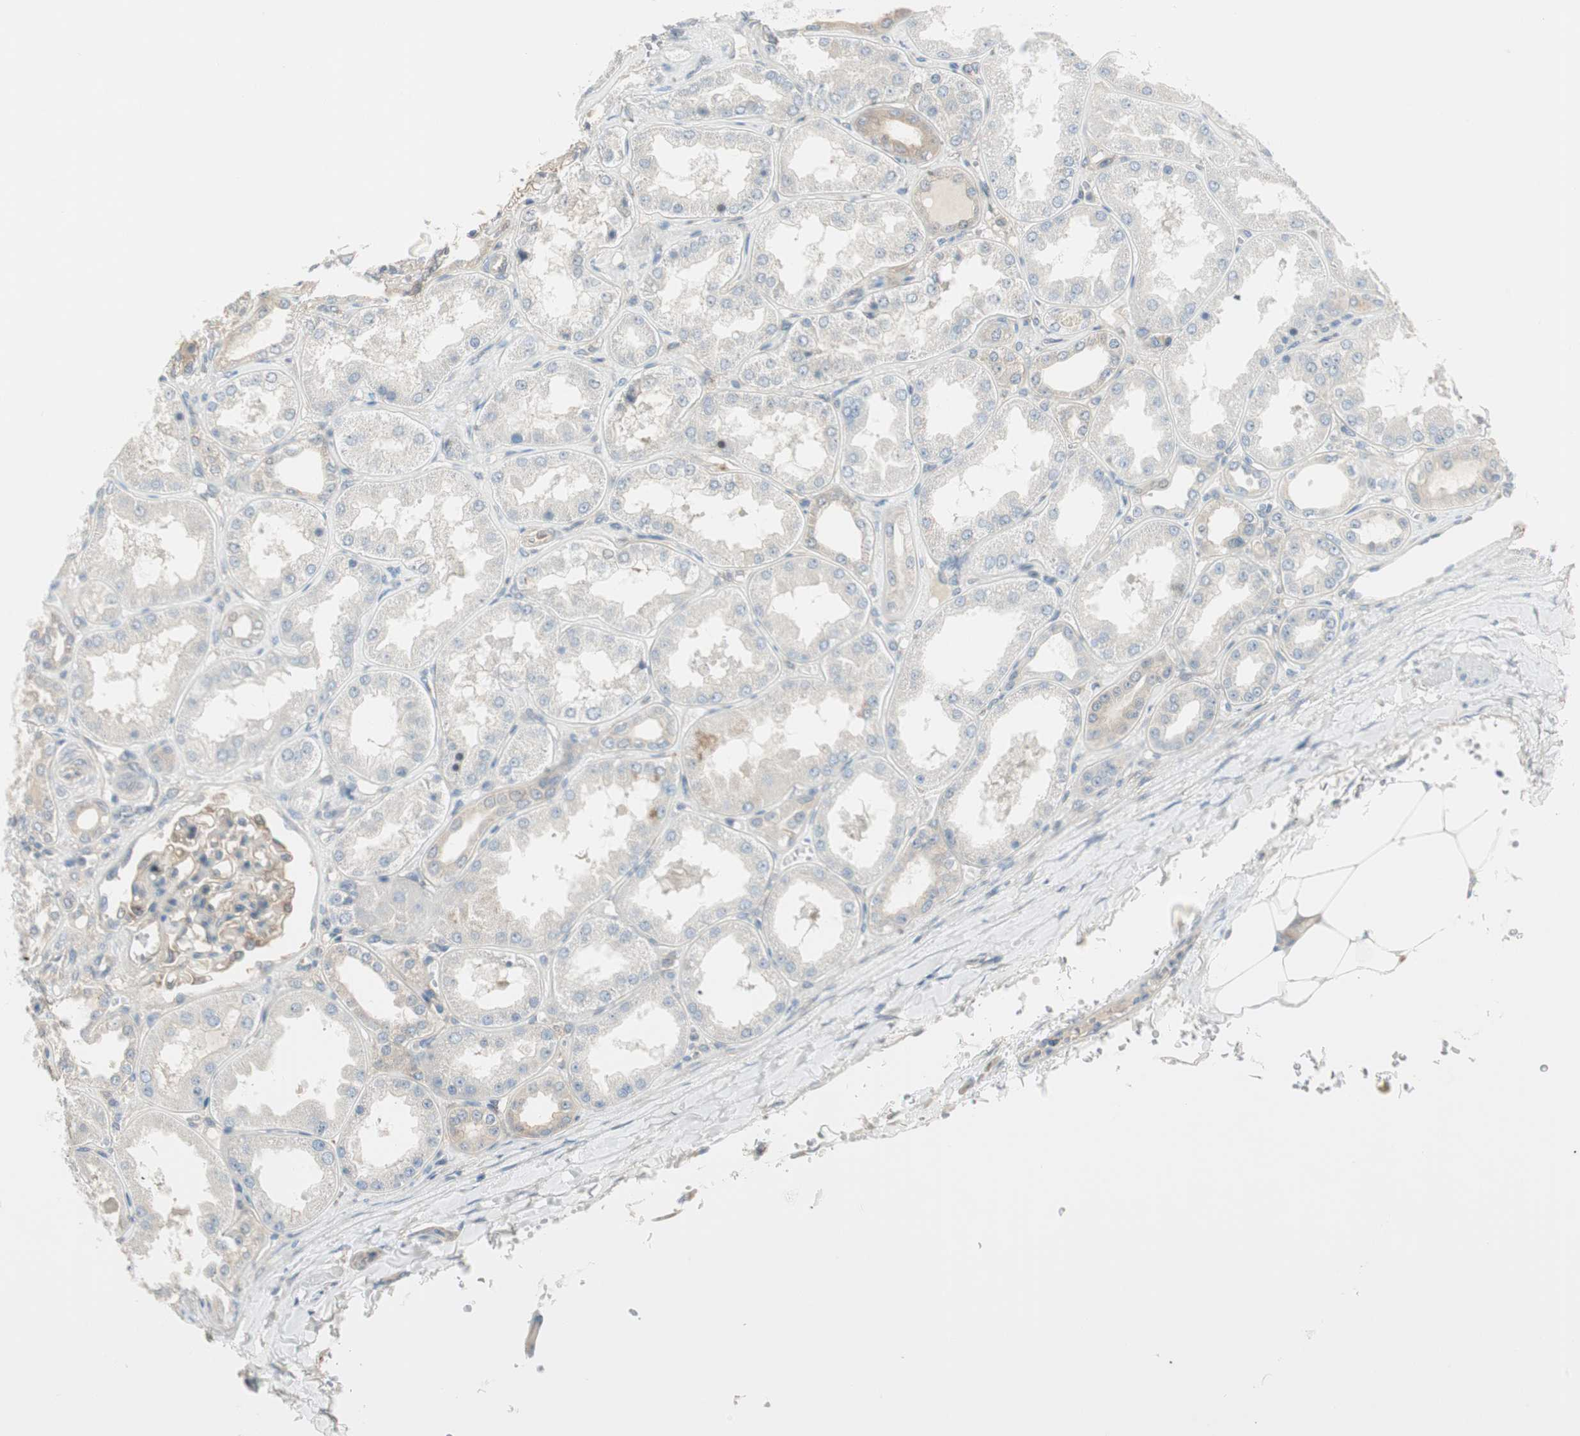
{"staining": {"intensity": "moderate", "quantity": ">75%", "location": "cytoplasmic/membranous"}, "tissue": "kidney", "cell_type": "Cells in glomeruli", "image_type": "normal", "snomed": [{"axis": "morphology", "description": "Normal tissue, NOS"}, {"axis": "topography", "description": "Kidney"}], "caption": "Immunohistochemistry (DAB) staining of benign human kidney reveals moderate cytoplasmic/membranous protein expression in approximately >75% of cells in glomeruli.", "gene": "STON1", "patient": {"sex": "female", "age": 56}}